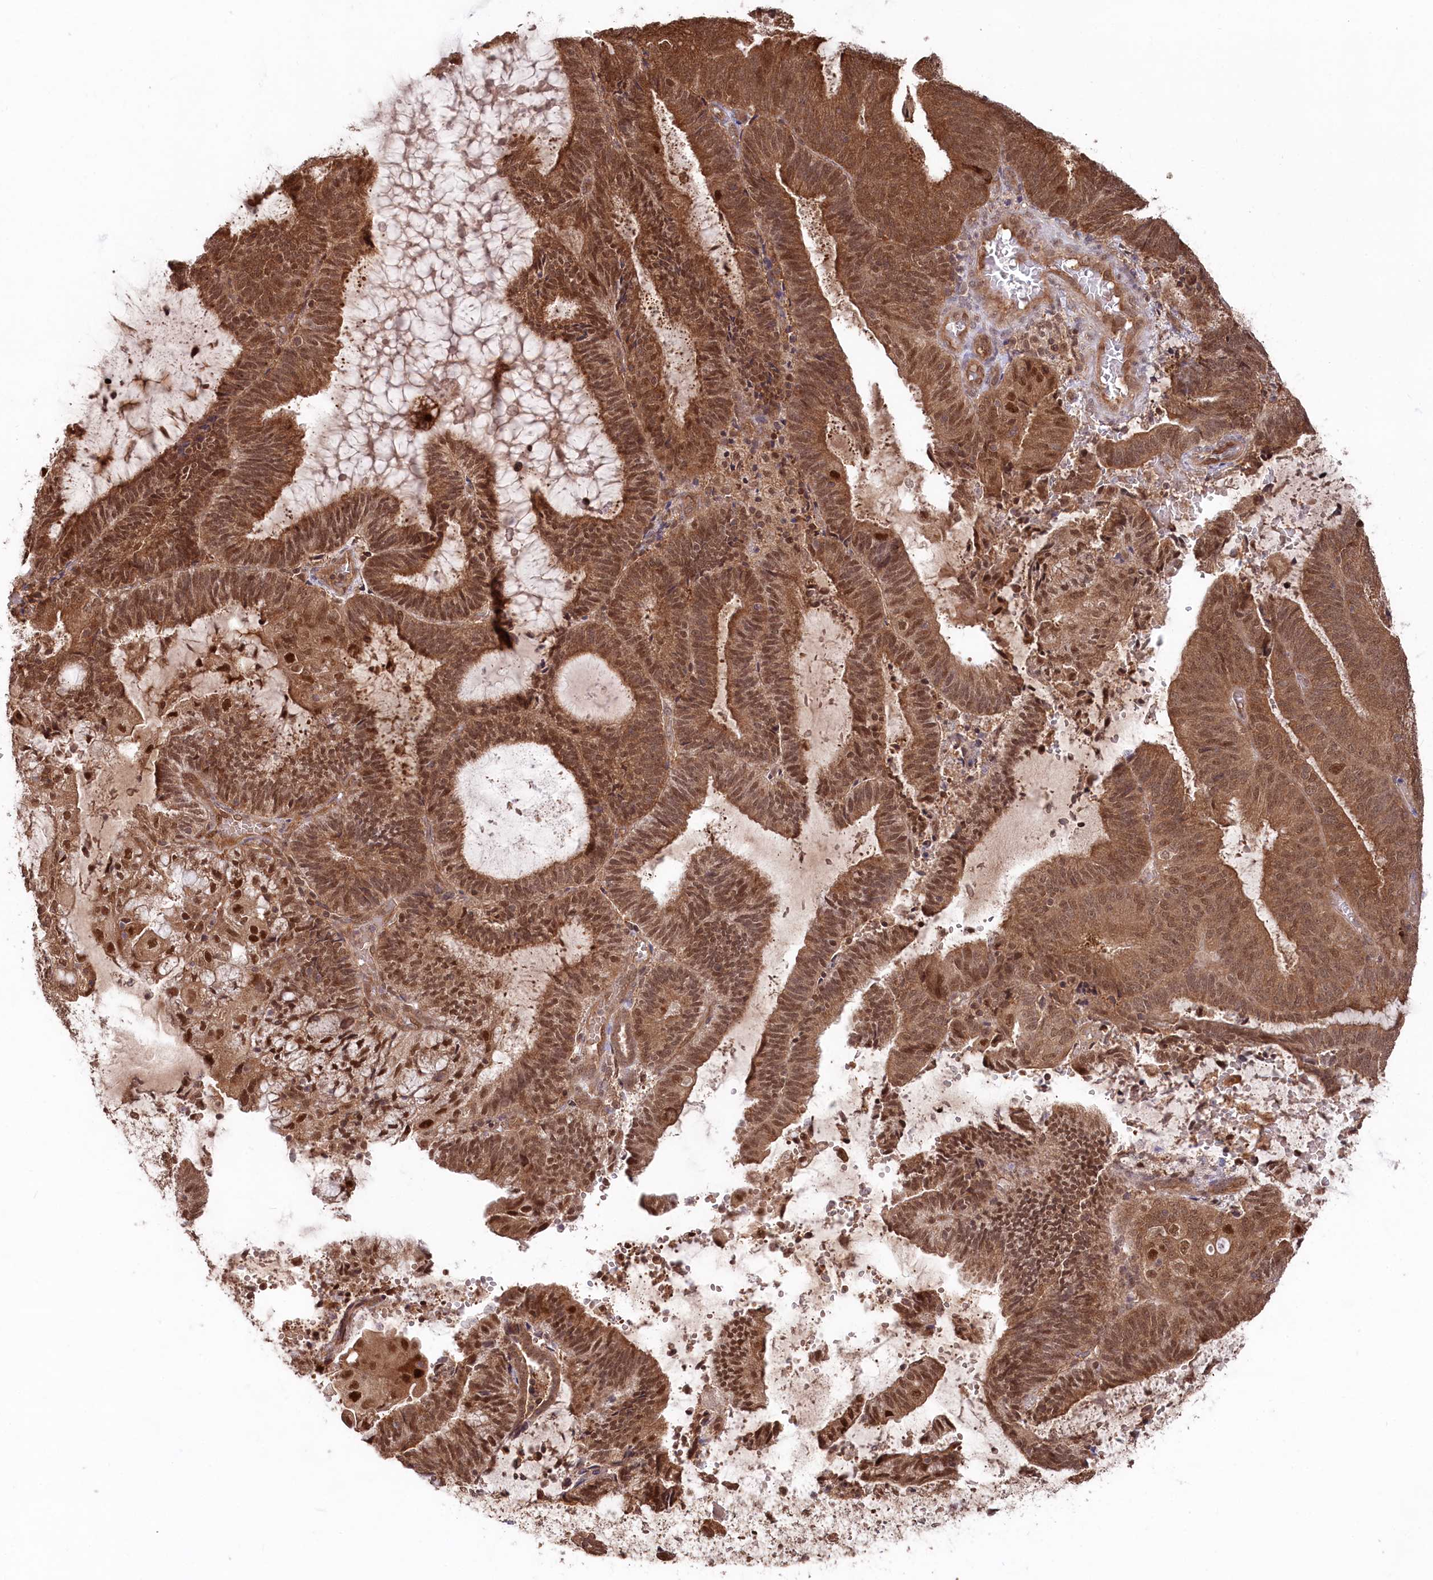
{"staining": {"intensity": "strong", "quantity": ">75%", "location": "cytoplasmic/membranous,nuclear"}, "tissue": "endometrial cancer", "cell_type": "Tumor cells", "image_type": "cancer", "snomed": [{"axis": "morphology", "description": "Adenocarcinoma, NOS"}, {"axis": "topography", "description": "Endometrium"}], "caption": "Brown immunohistochemical staining in human endometrial cancer (adenocarcinoma) exhibits strong cytoplasmic/membranous and nuclear expression in approximately >75% of tumor cells.", "gene": "PSMA1", "patient": {"sex": "female", "age": 81}}